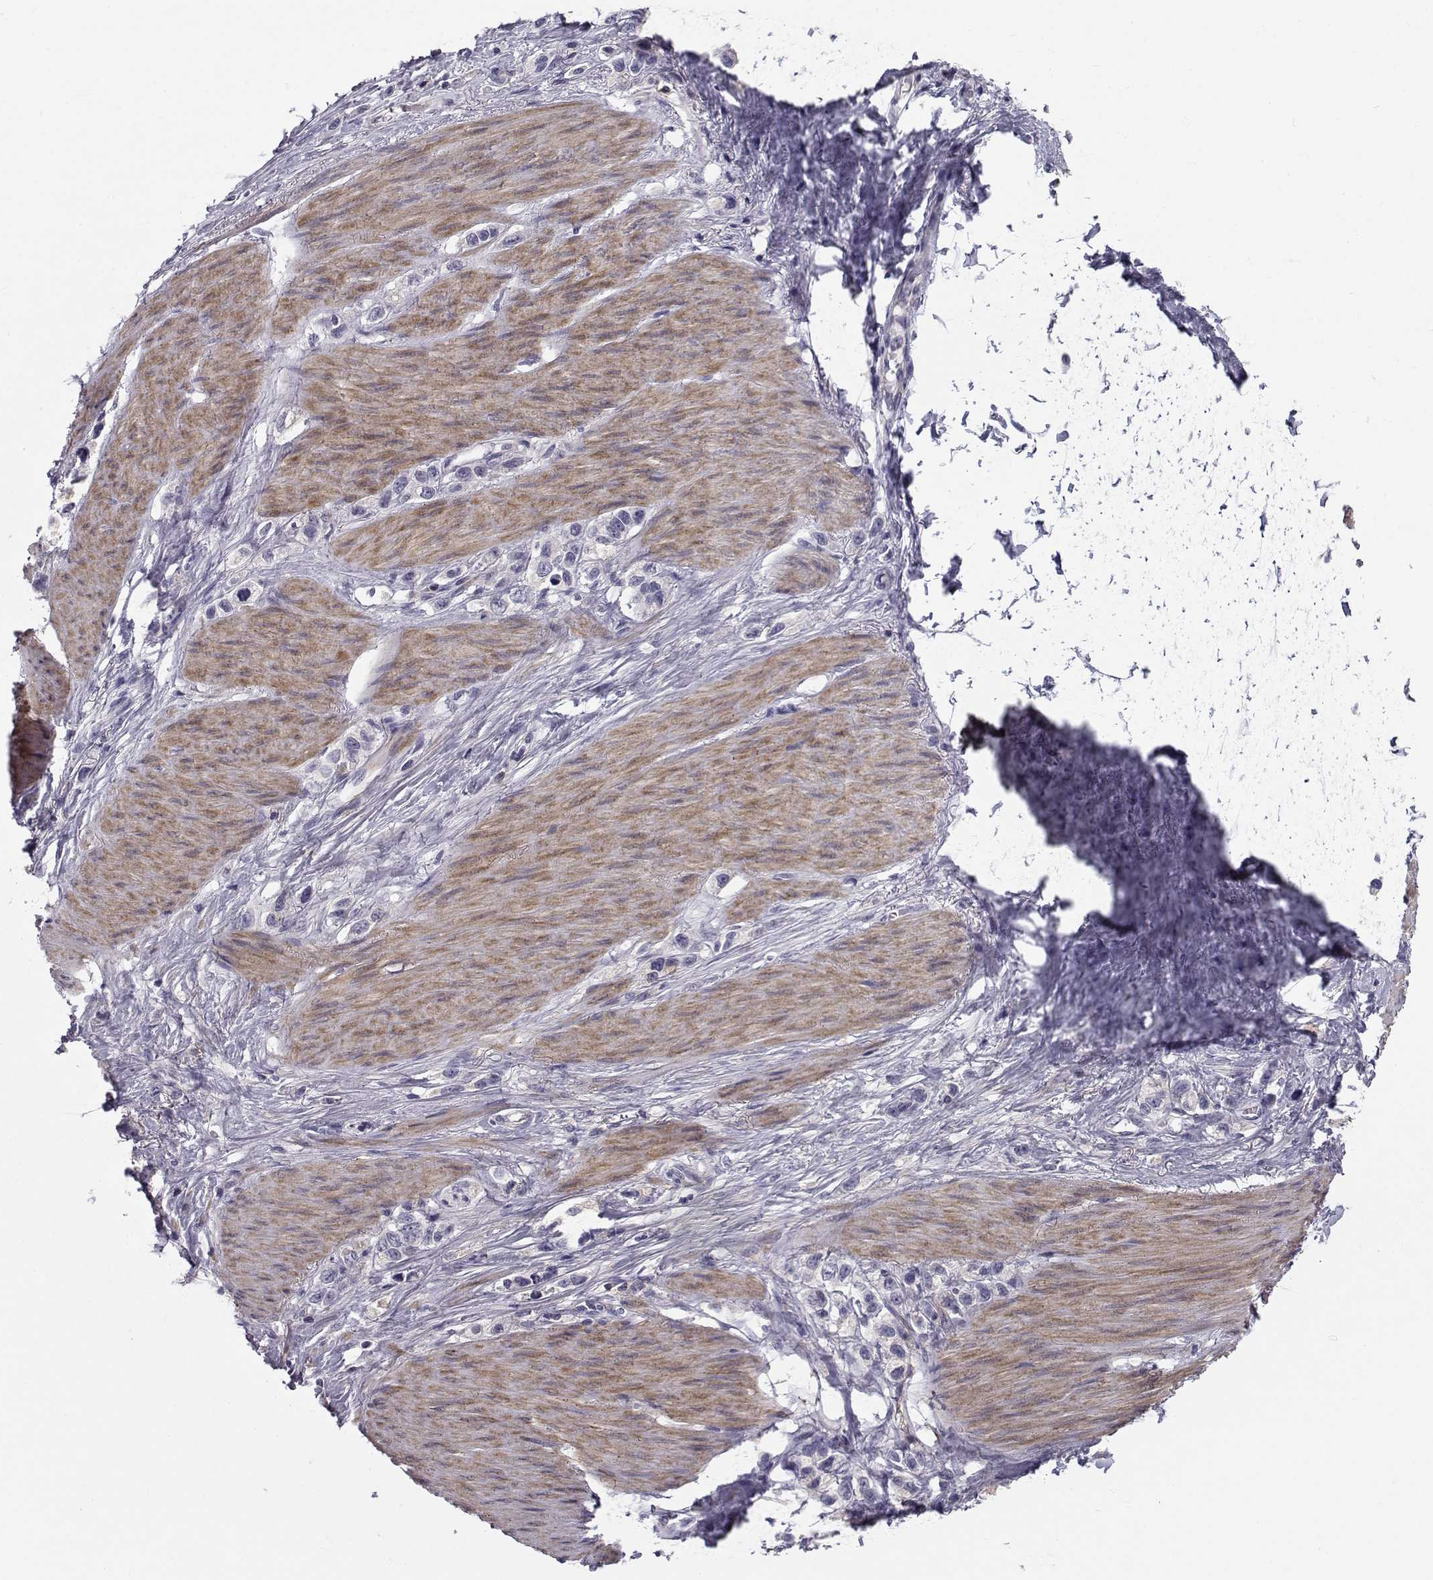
{"staining": {"intensity": "negative", "quantity": "none", "location": "none"}, "tissue": "stomach cancer", "cell_type": "Tumor cells", "image_type": "cancer", "snomed": [{"axis": "morphology", "description": "Normal tissue, NOS"}, {"axis": "morphology", "description": "Adenocarcinoma, NOS"}, {"axis": "morphology", "description": "Adenocarcinoma, High grade"}, {"axis": "topography", "description": "Stomach, upper"}, {"axis": "topography", "description": "Stomach"}], "caption": "This is an immunohistochemistry (IHC) histopathology image of human stomach adenocarcinoma (high-grade). There is no expression in tumor cells.", "gene": "LRRC27", "patient": {"sex": "female", "age": 65}}